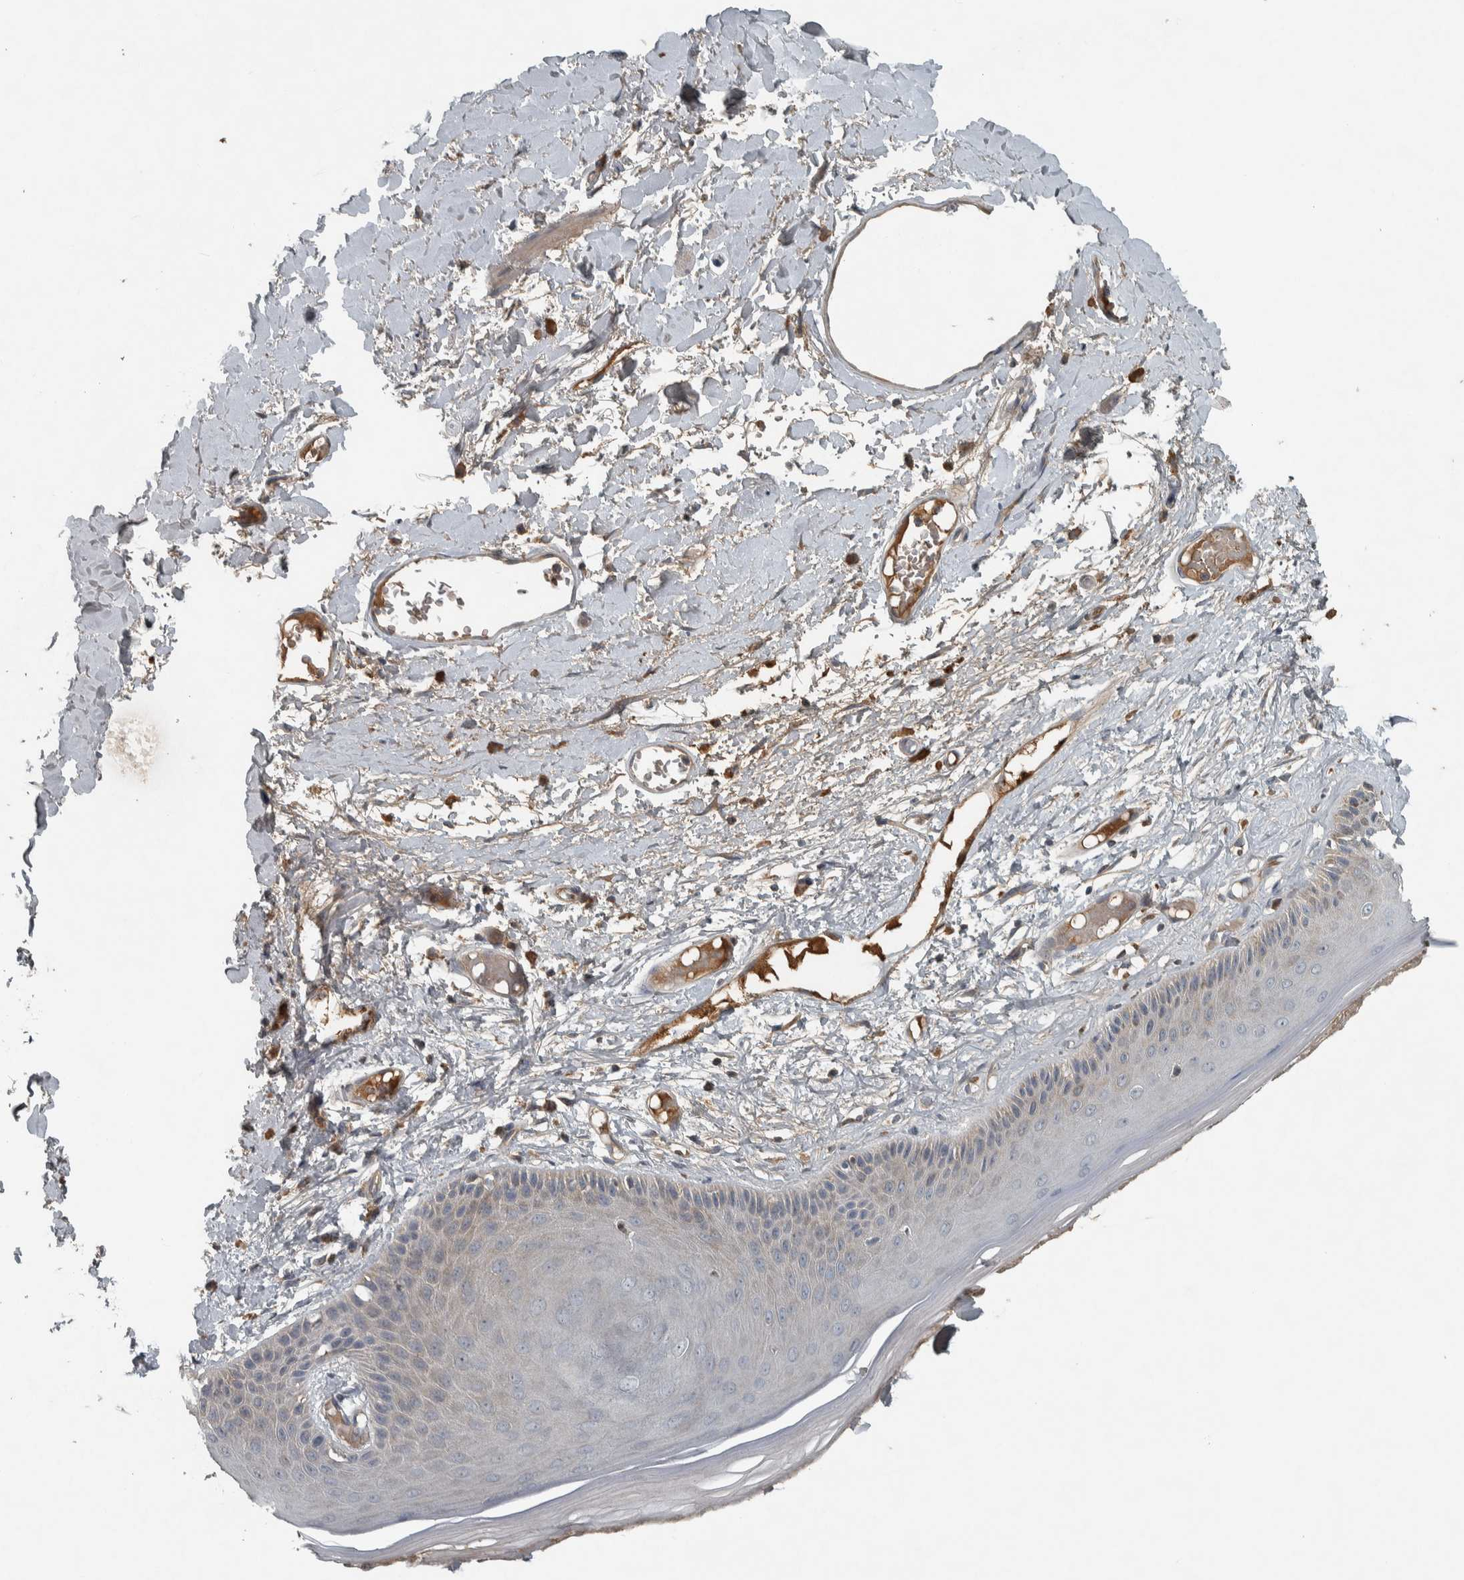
{"staining": {"intensity": "weak", "quantity": "<25%", "location": "cytoplasmic/membranous"}, "tissue": "skin", "cell_type": "Epidermal cells", "image_type": "normal", "snomed": [{"axis": "morphology", "description": "Normal tissue, NOS"}, {"axis": "topography", "description": "Vulva"}], "caption": "Immunohistochemistry (IHC) image of unremarkable skin stained for a protein (brown), which exhibits no staining in epidermal cells.", "gene": "CLCN2", "patient": {"sex": "female", "age": 73}}